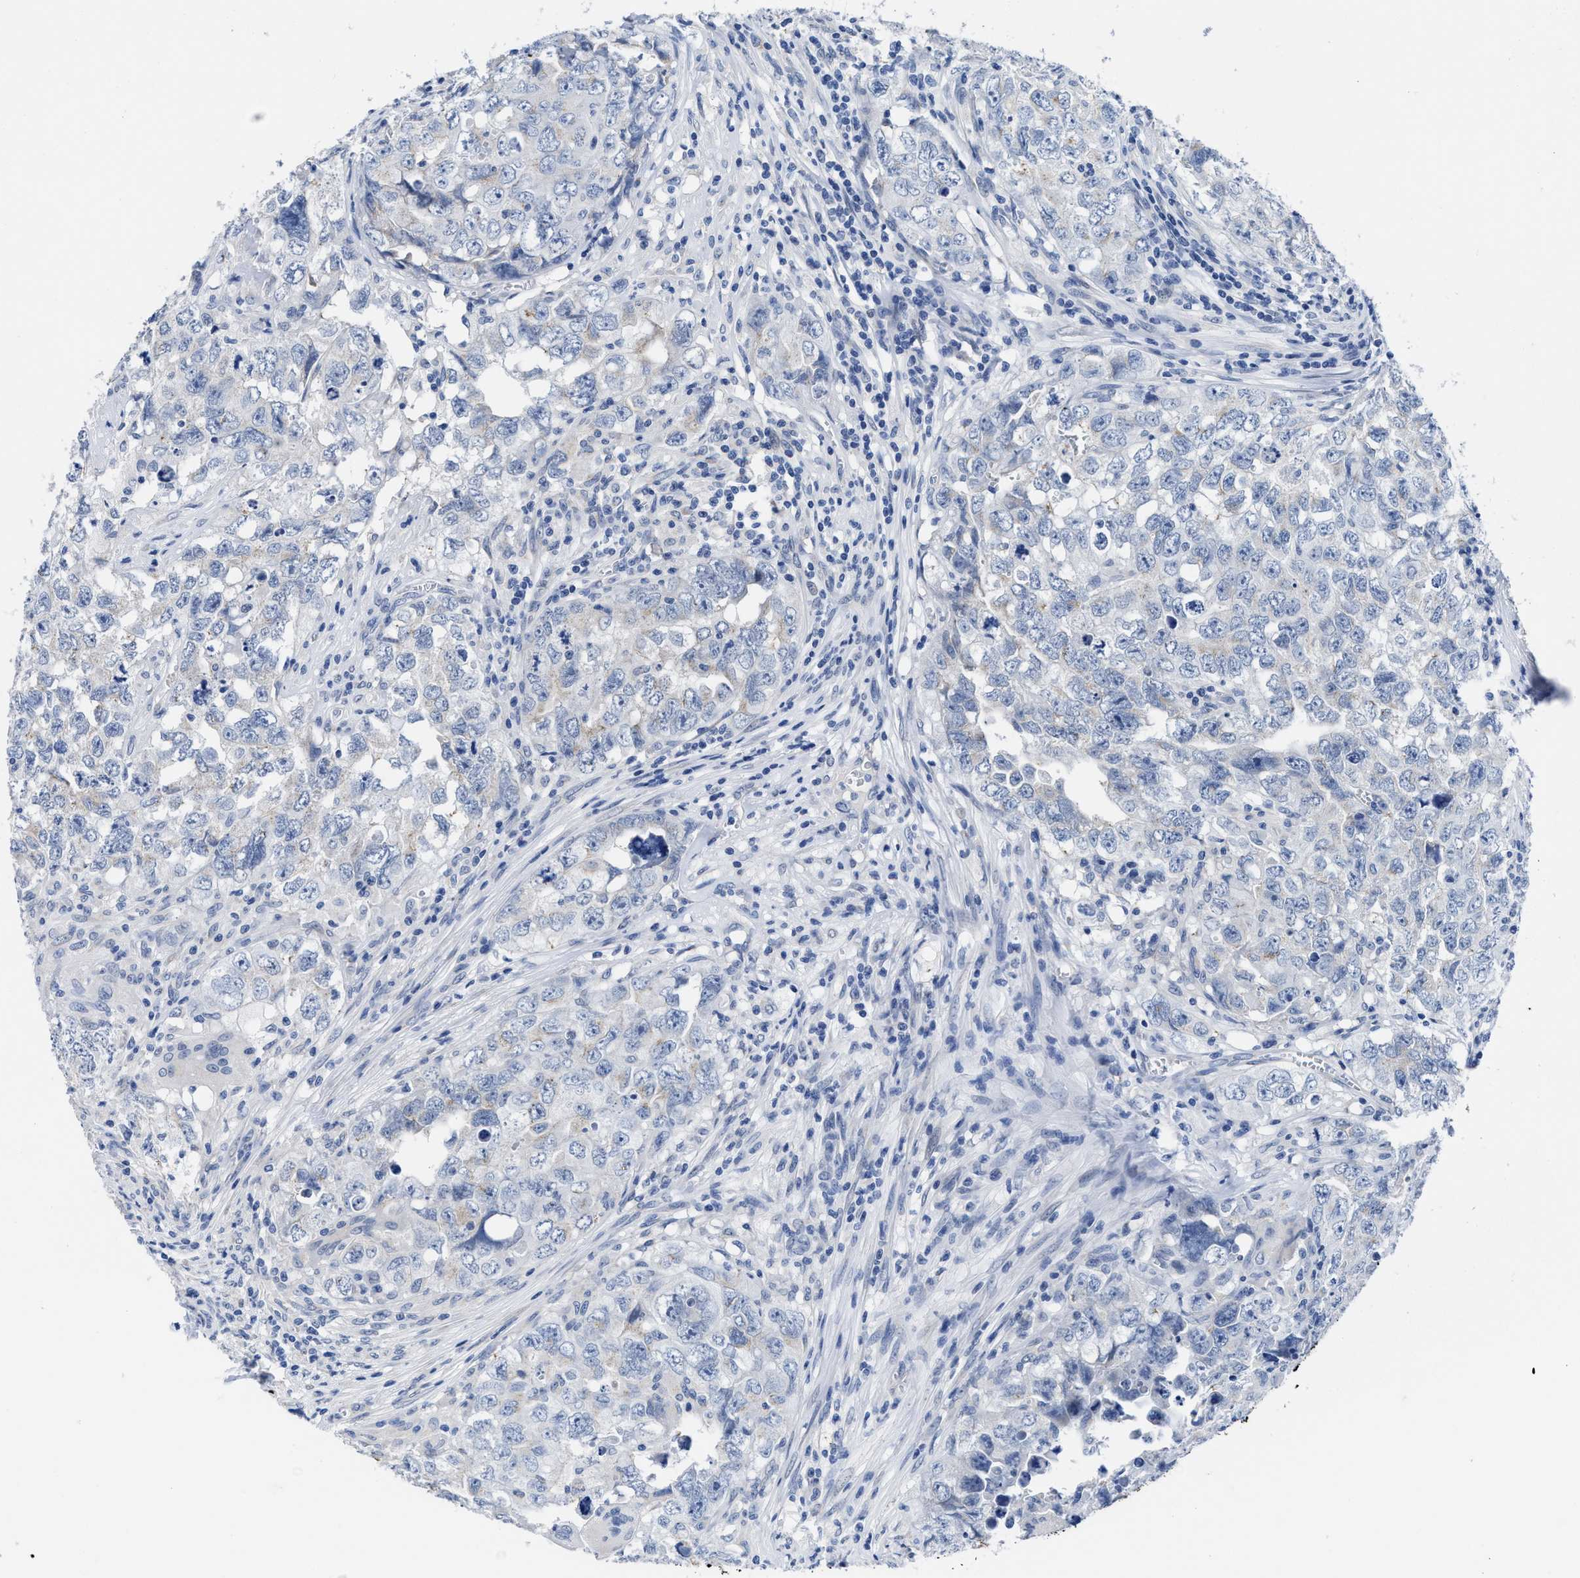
{"staining": {"intensity": "negative", "quantity": "none", "location": "none"}, "tissue": "testis cancer", "cell_type": "Tumor cells", "image_type": "cancer", "snomed": [{"axis": "morphology", "description": "Seminoma, NOS"}, {"axis": "morphology", "description": "Carcinoma, Embryonal, NOS"}, {"axis": "topography", "description": "Testis"}], "caption": "Tumor cells show no significant protein staining in testis embryonal carcinoma.", "gene": "HOOK1", "patient": {"sex": "male", "age": 43}}